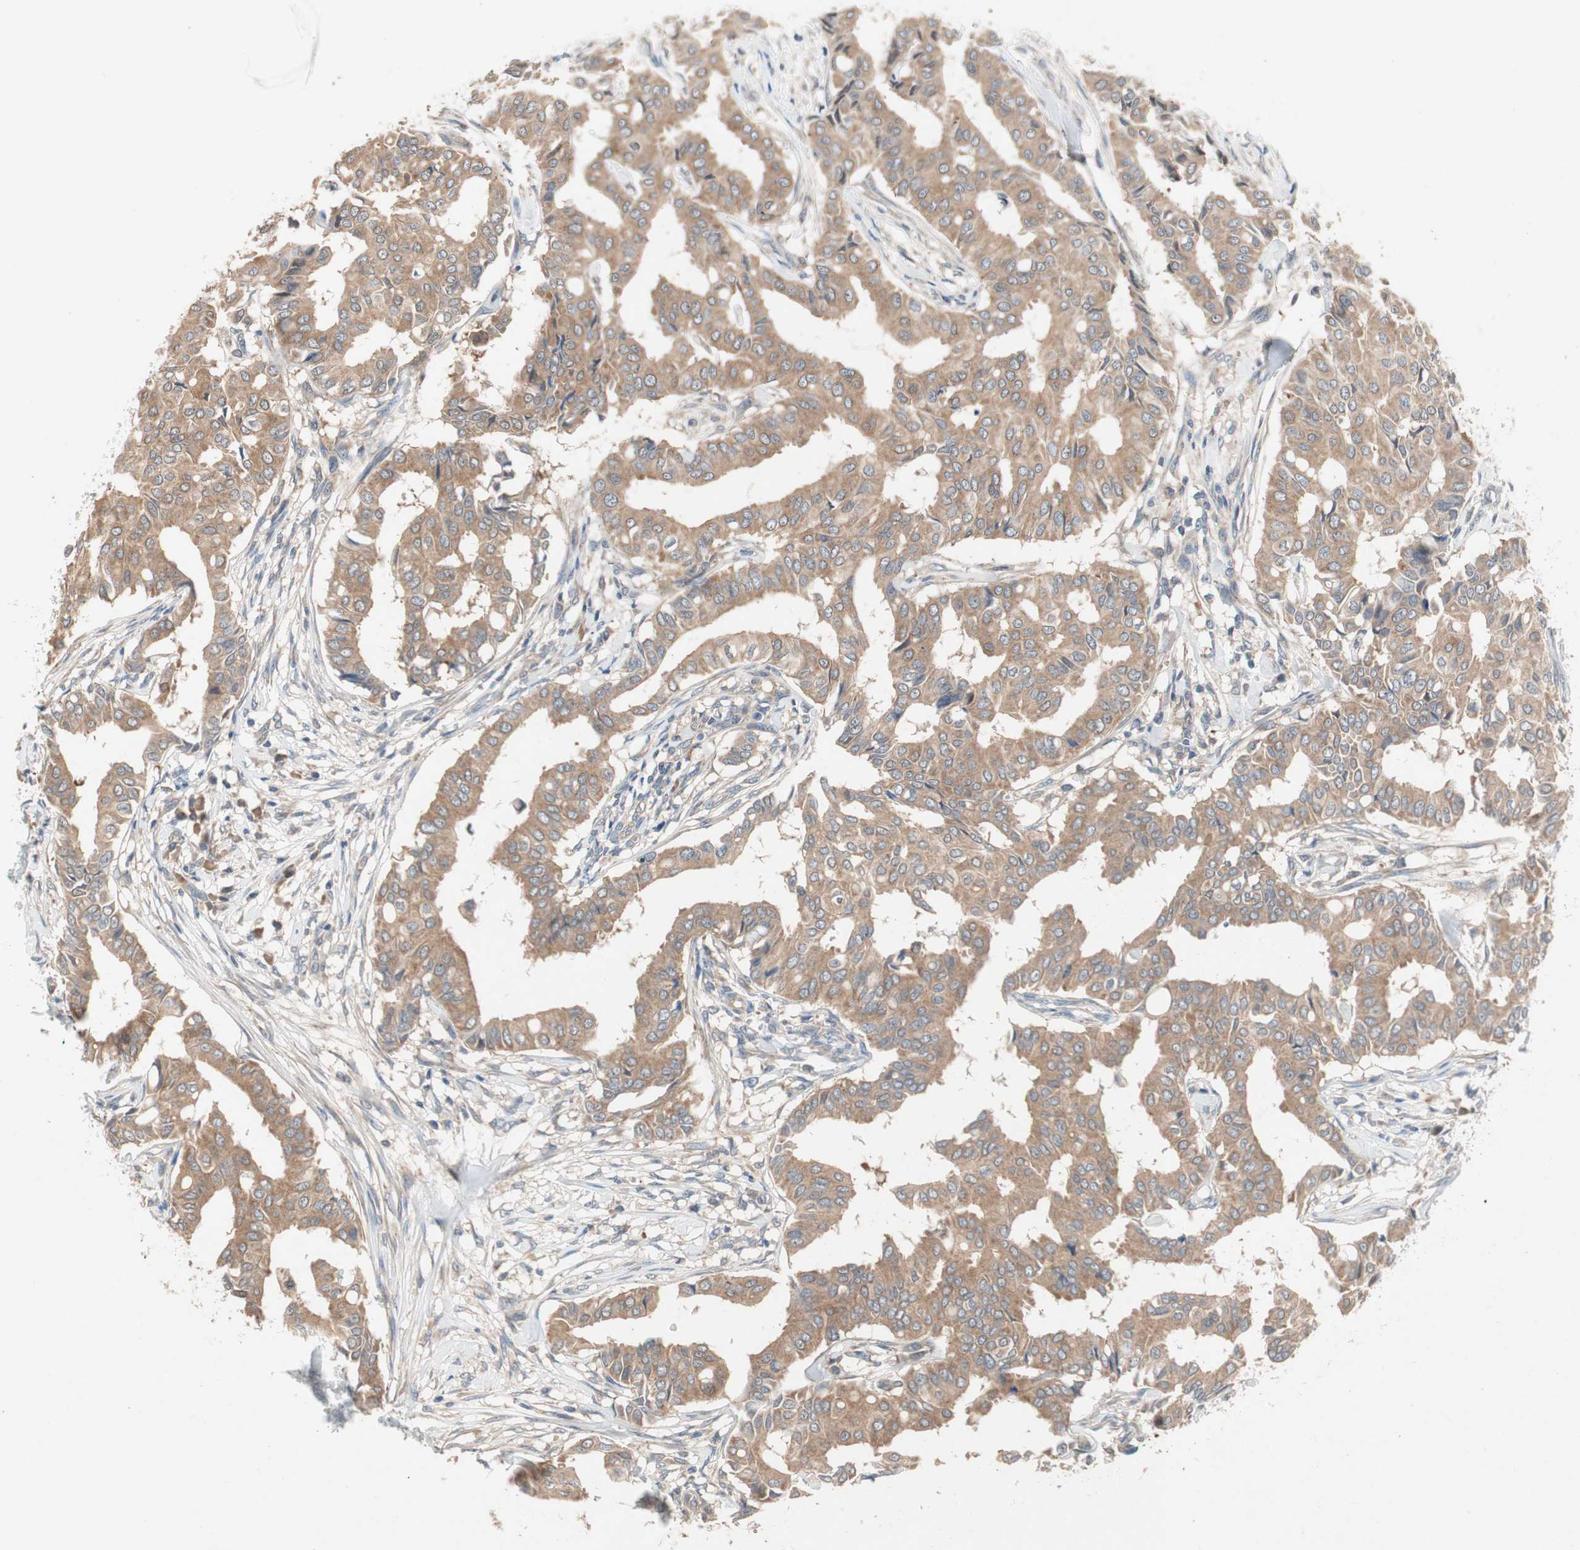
{"staining": {"intensity": "moderate", "quantity": ">75%", "location": "cytoplasmic/membranous"}, "tissue": "head and neck cancer", "cell_type": "Tumor cells", "image_type": "cancer", "snomed": [{"axis": "morphology", "description": "Adenocarcinoma, NOS"}, {"axis": "topography", "description": "Salivary gland"}, {"axis": "topography", "description": "Head-Neck"}], "caption": "The histopathology image demonstrates staining of head and neck cancer, revealing moderate cytoplasmic/membranous protein staining (brown color) within tumor cells.", "gene": "NCLN", "patient": {"sex": "female", "age": 59}}